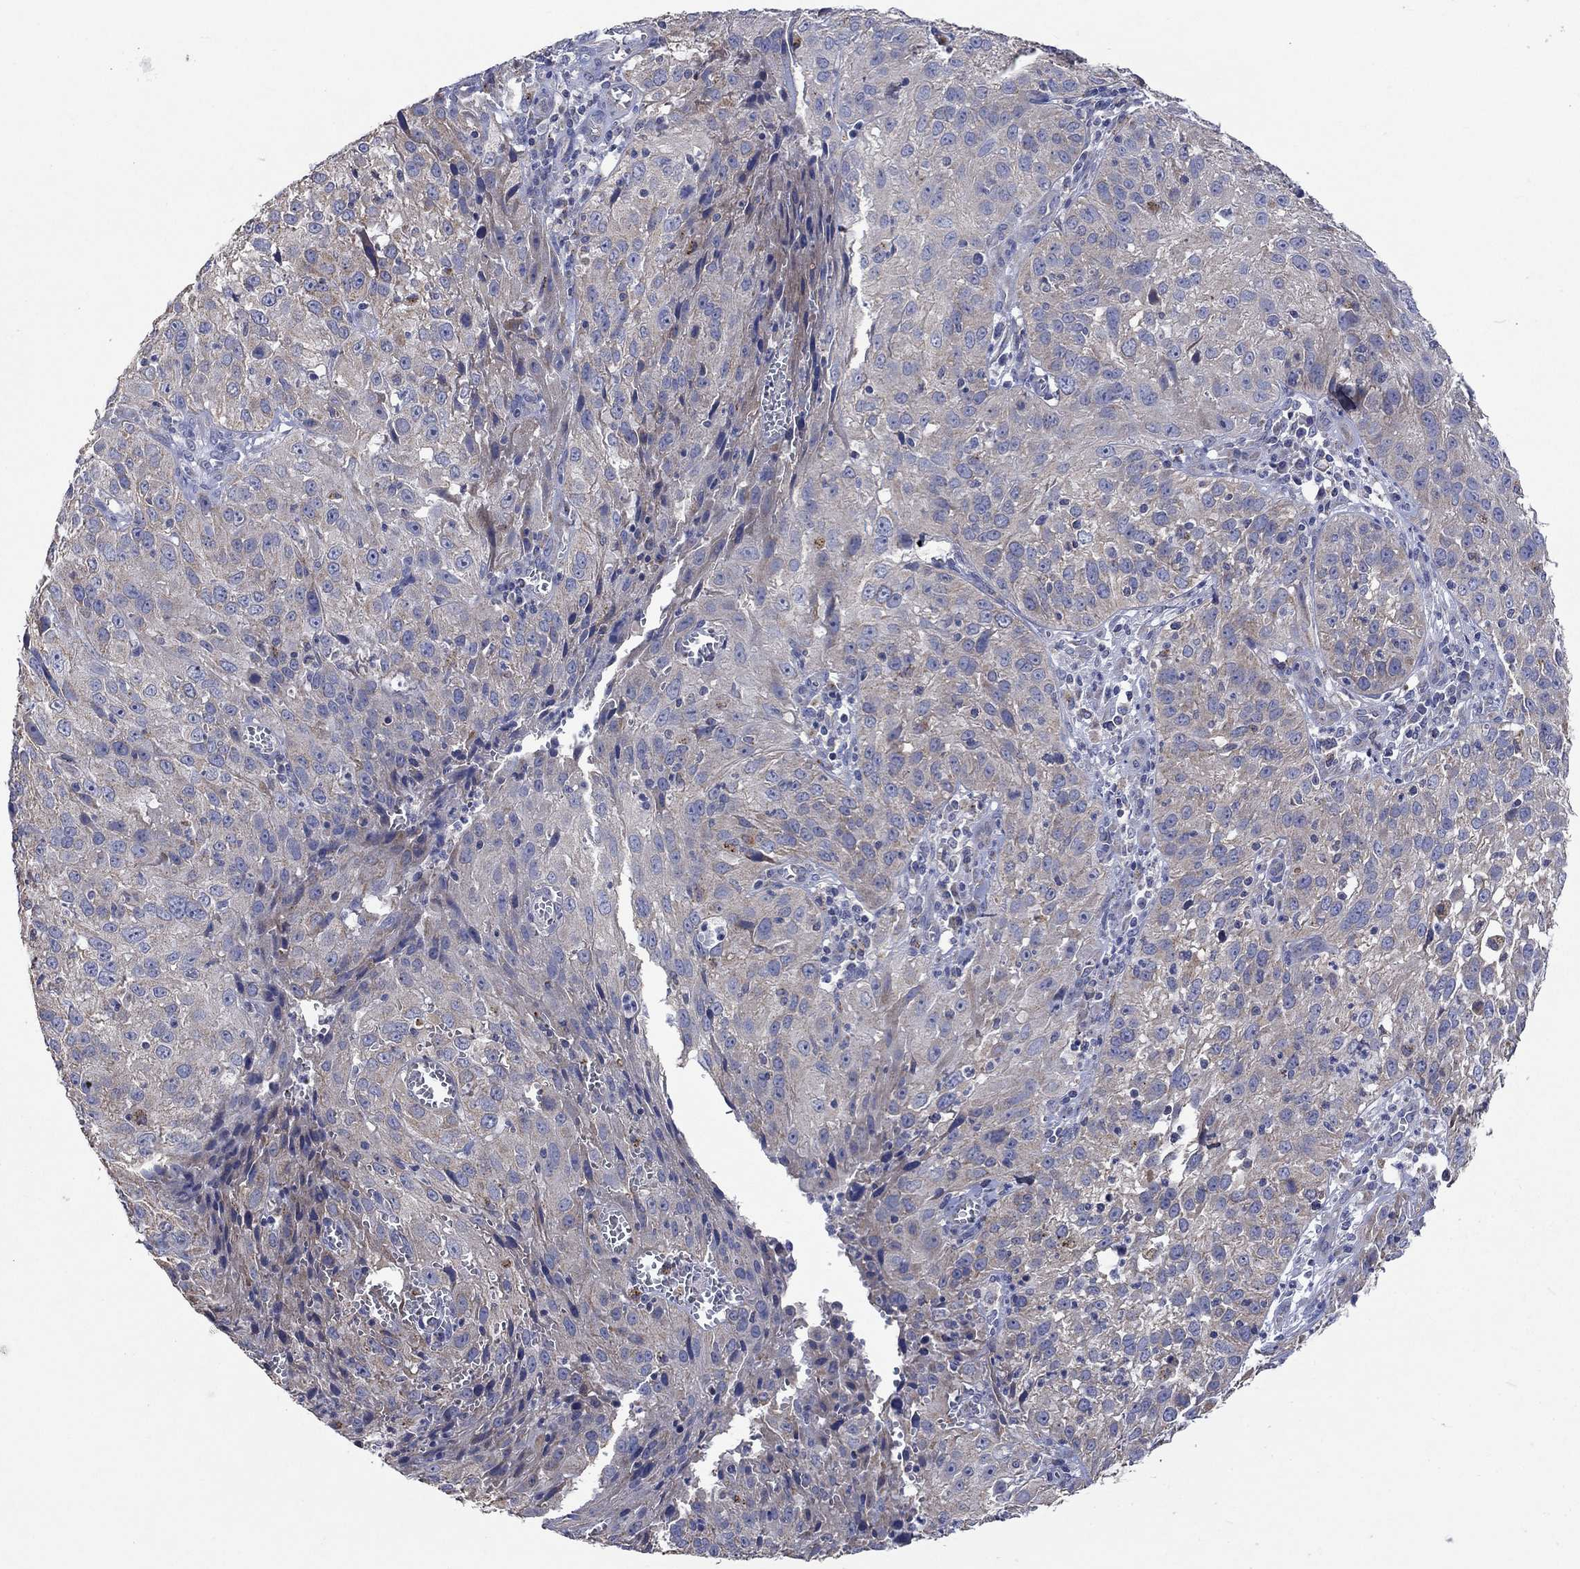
{"staining": {"intensity": "weak", "quantity": "25%-75%", "location": "cytoplasmic/membranous"}, "tissue": "cervical cancer", "cell_type": "Tumor cells", "image_type": "cancer", "snomed": [{"axis": "morphology", "description": "Squamous cell carcinoma, NOS"}, {"axis": "topography", "description": "Cervix"}], "caption": "Cervical squamous cell carcinoma was stained to show a protein in brown. There is low levels of weak cytoplasmic/membranous staining in approximately 25%-75% of tumor cells.", "gene": "UGT8", "patient": {"sex": "female", "age": 32}}